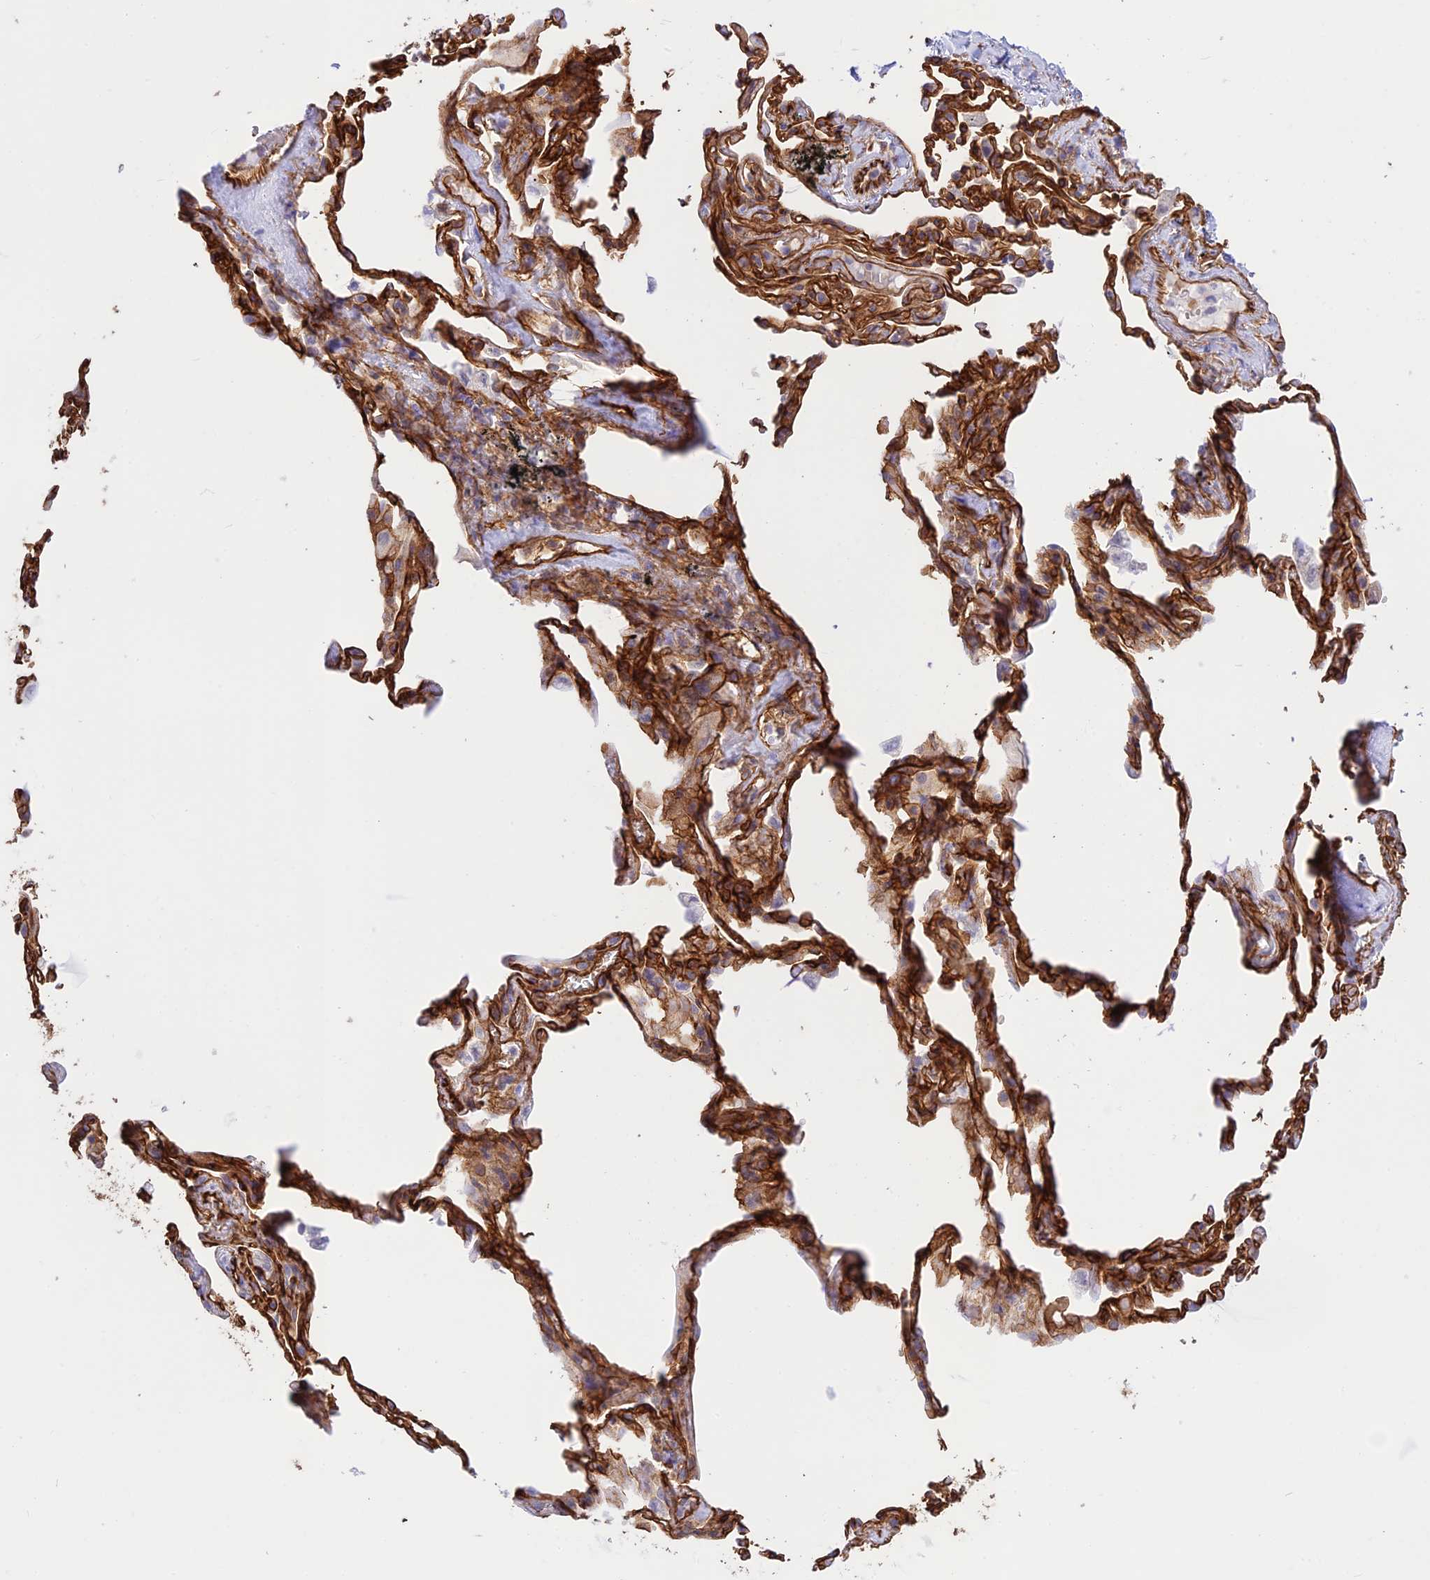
{"staining": {"intensity": "moderate", "quantity": ">75%", "location": "cytoplasmic/membranous"}, "tissue": "adipose tissue", "cell_type": "Adipocytes", "image_type": "normal", "snomed": [{"axis": "morphology", "description": "Normal tissue, NOS"}, {"axis": "topography", "description": "Lymph node"}, {"axis": "topography", "description": "Bronchus"}], "caption": "A brown stain highlights moderate cytoplasmic/membranous expression of a protein in adipocytes of normal adipose tissue. The staining was performed using DAB to visualize the protein expression in brown, while the nuclei were stained in blue with hematoxylin (Magnification: 20x).", "gene": "YPEL5", "patient": {"sex": "male", "age": 63}}